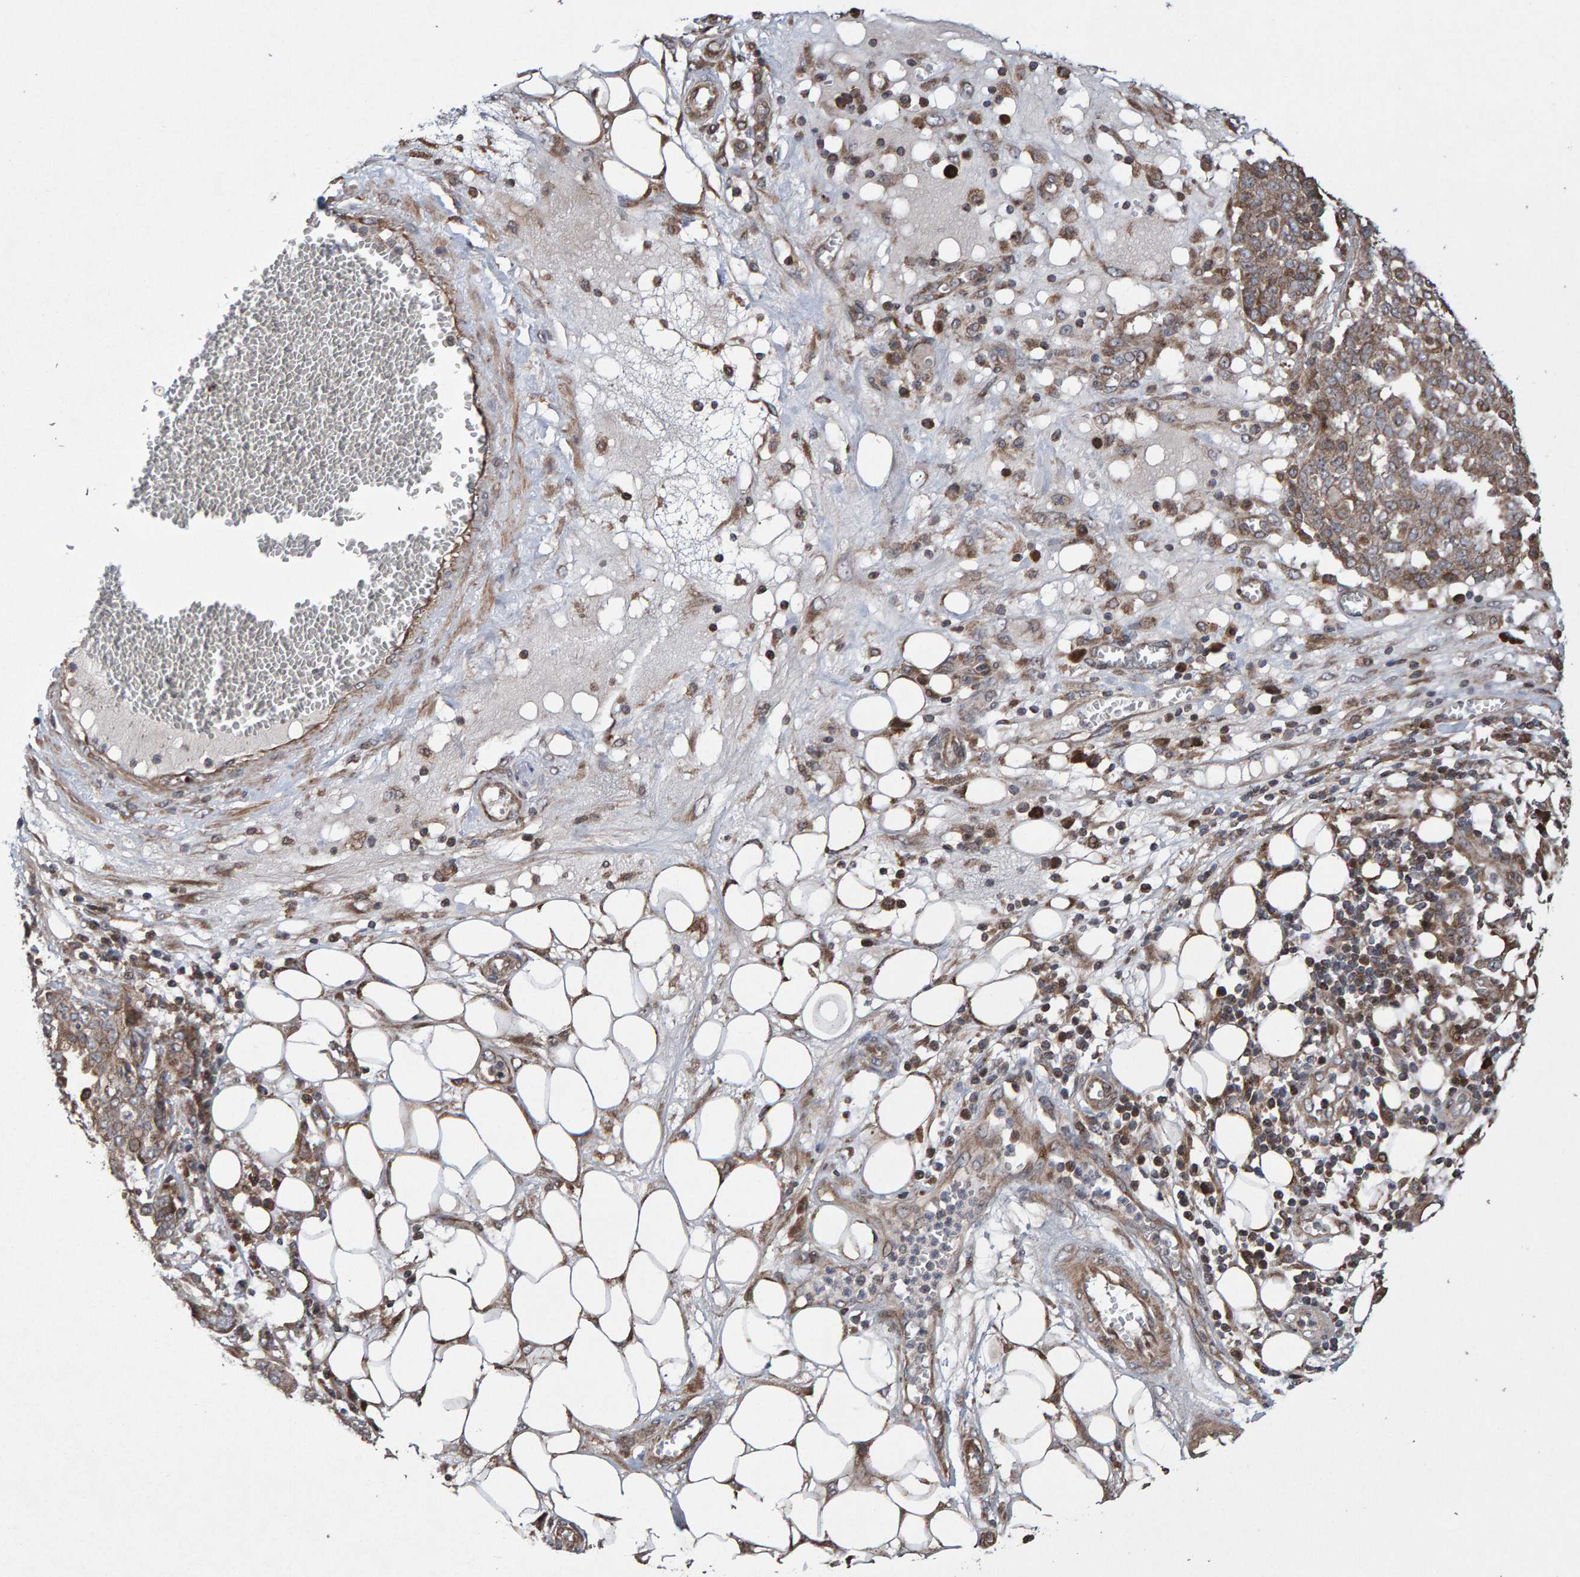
{"staining": {"intensity": "moderate", "quantity": ">75%", "location": "cytoplasmic/membranous"}, "tissue": "ovarian cancer", "cell_type": "Tumor cells", "image_type": "cancer", "snomed": [{"axis": "morphology", "description": "Cystadenocarcinoma, serous, NOS"}, {"axis": "topography", "description": "Soft tissue"}, {"axis": "topography", "description": "Ovary"}], "caption": "Immunohistochemical staining of serous cystadenocarcinoma (ovarian) demonstrates medium levels of moderate cytoplasmic/membranous protein staining in approximately >75% of tumor cells.", "gene": "PECR", "patient": {"sex": "female", "age": 57}}